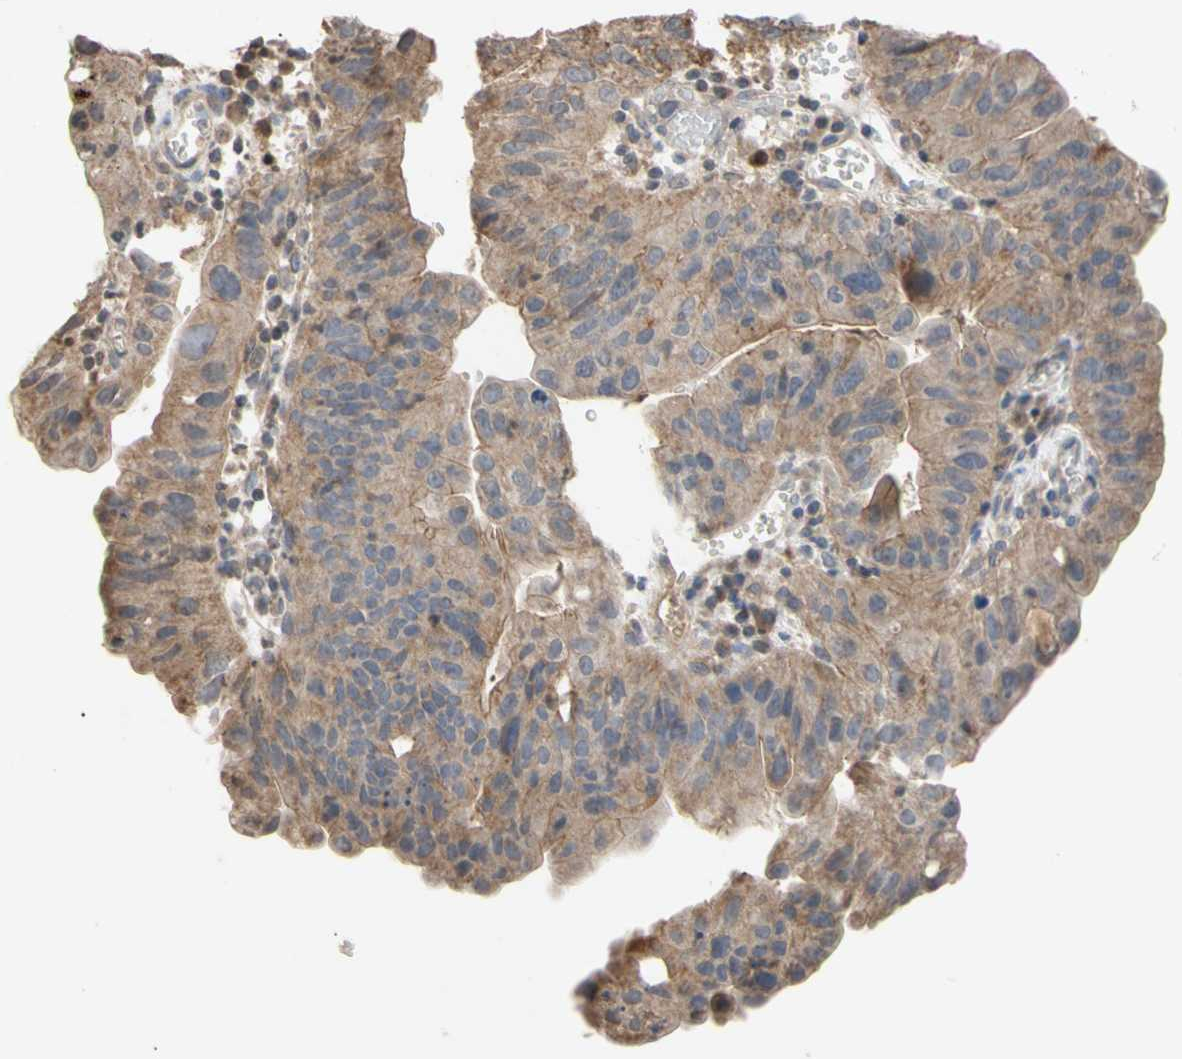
{"staining": {"intensity": "moderate", "quantity": ">75%", "location": "cytoplasmic/membranous"}, "tissue": "stomach cancer", "cell_type": "Tumor cells", "image_type": "cancer", "snomed": [{"axis": "morphology", "description": "Adenocarcinoma, NOS"}, {"axis": "topography", "description": "Stomach"}], "caption": "Immunohistochemical staining of human stomach adenocarcinoma shows medium levels of moderate cytoplasmic/membranous protein positivity in about >75% of tumor cells.", "gene": "NECTIN3", "patient": {"sex": "male", "age": 59}}